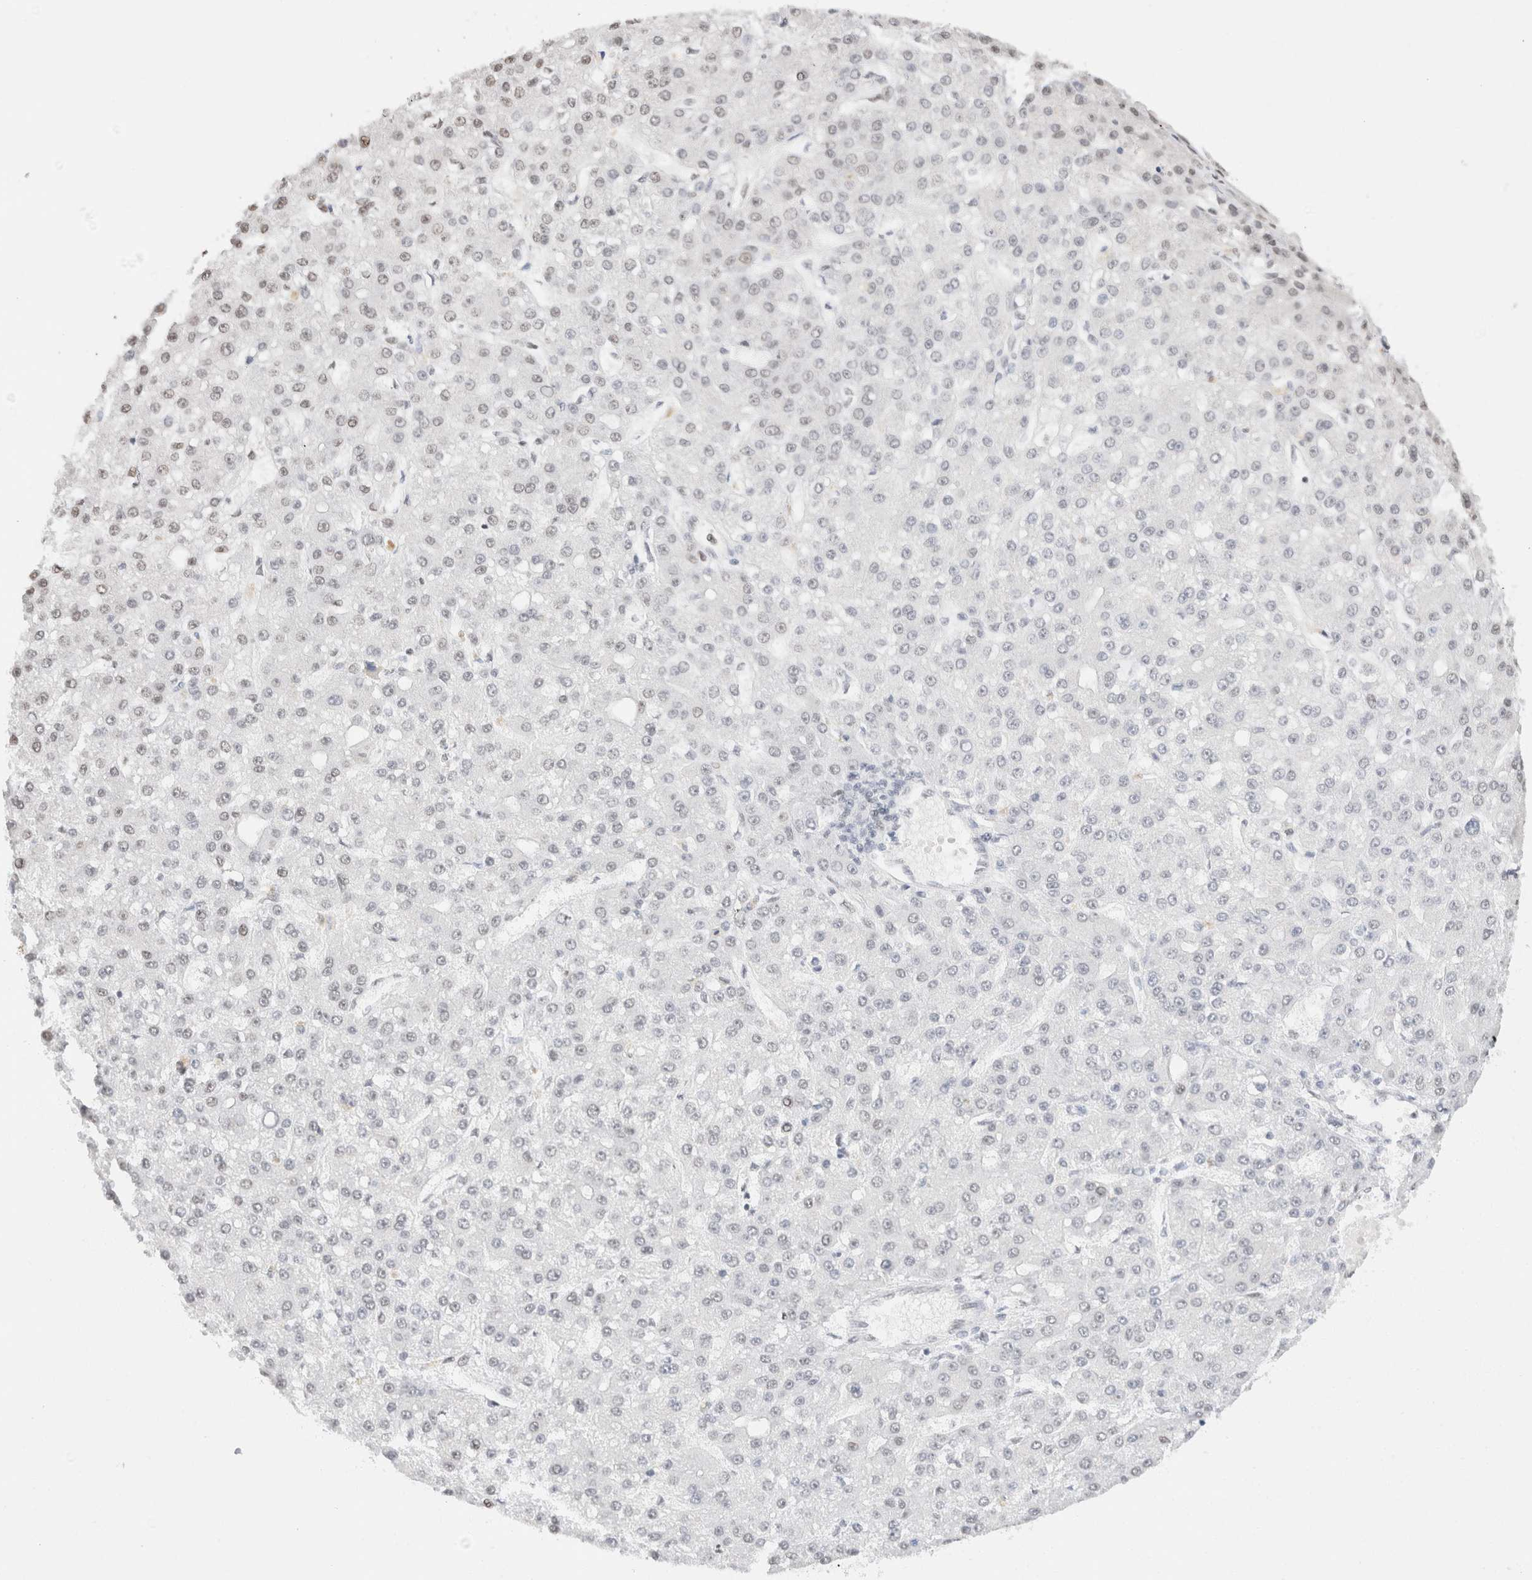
{"staining": {"intensity": "negative", "quantity": "none", "location": "none"}, "tissue": "liver cancer", "cell_type": "Tumor cells", "image_type": "cancer", "snomed": [{"axis": "morphology", "description": "Carcinoma, Hepatocellular, NOS"}, {"axis": "topography", "description": "Liver"}], "caption": "Immunohistochemistry histopathology image of human liver cancer stained for a protein (brown), which exhibits no staining in tumor cells.", "gene": "SUPT3H", "patient": {"sex": "male", "age": 67}}